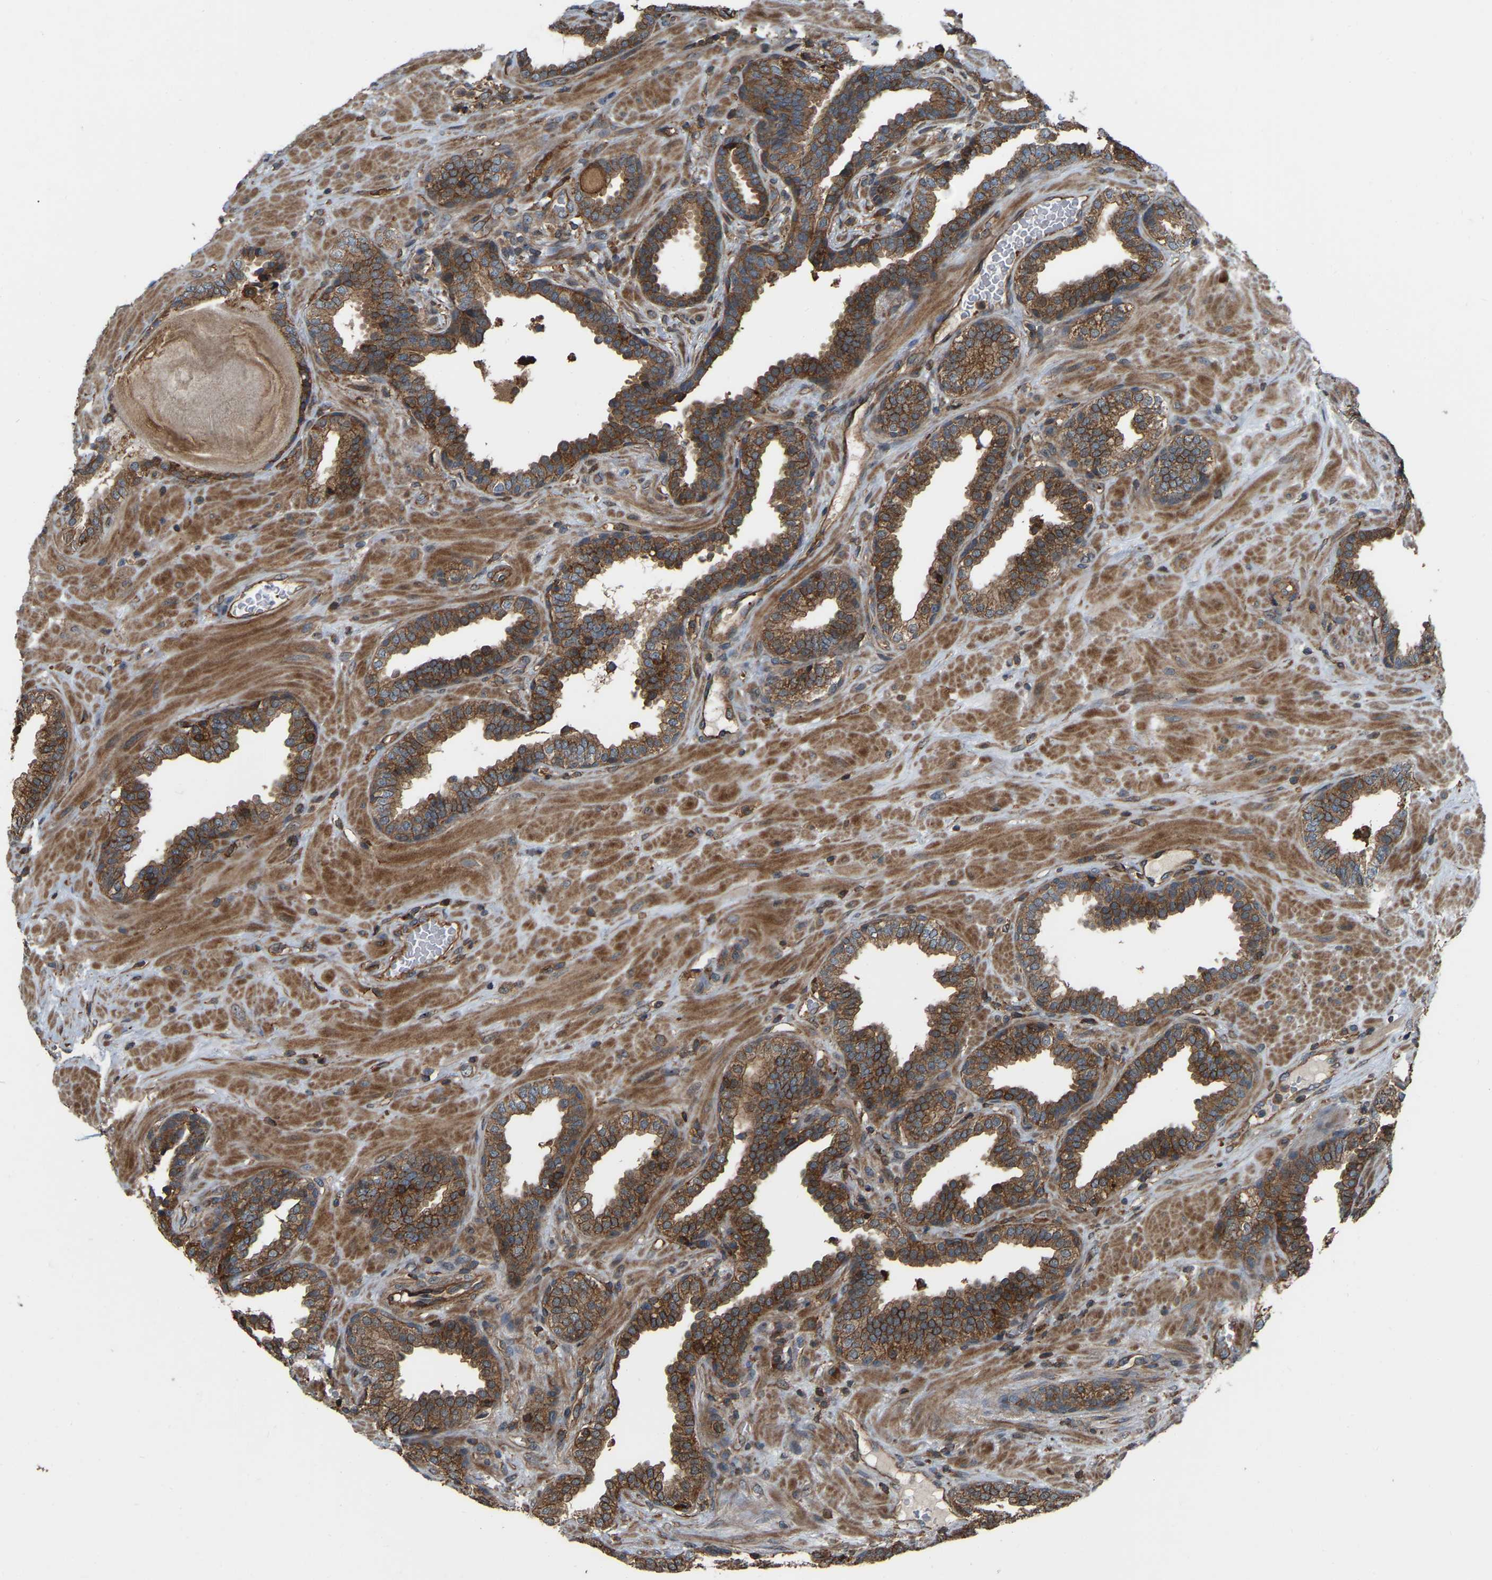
{"staining": {"intensity": "moderate", "quantity": ">75%", "location": "cytoplasmic/membranous"}, "tissue": "prostate", "cell_type": "Glandular cells", "image_type": "normal", "snomed": [{"axis": "morphology", "description": "Normal tissue, NOS"}, {"axis": "topography", "description": "Prostate"}], "caption": "Protein analysis of benign prostate shows moderate cytoplasmic/membranous expression in approximately >75% of glandular cells.", "gene": "SAMD9L", "patient": {"sex": "male", "age": 51}}